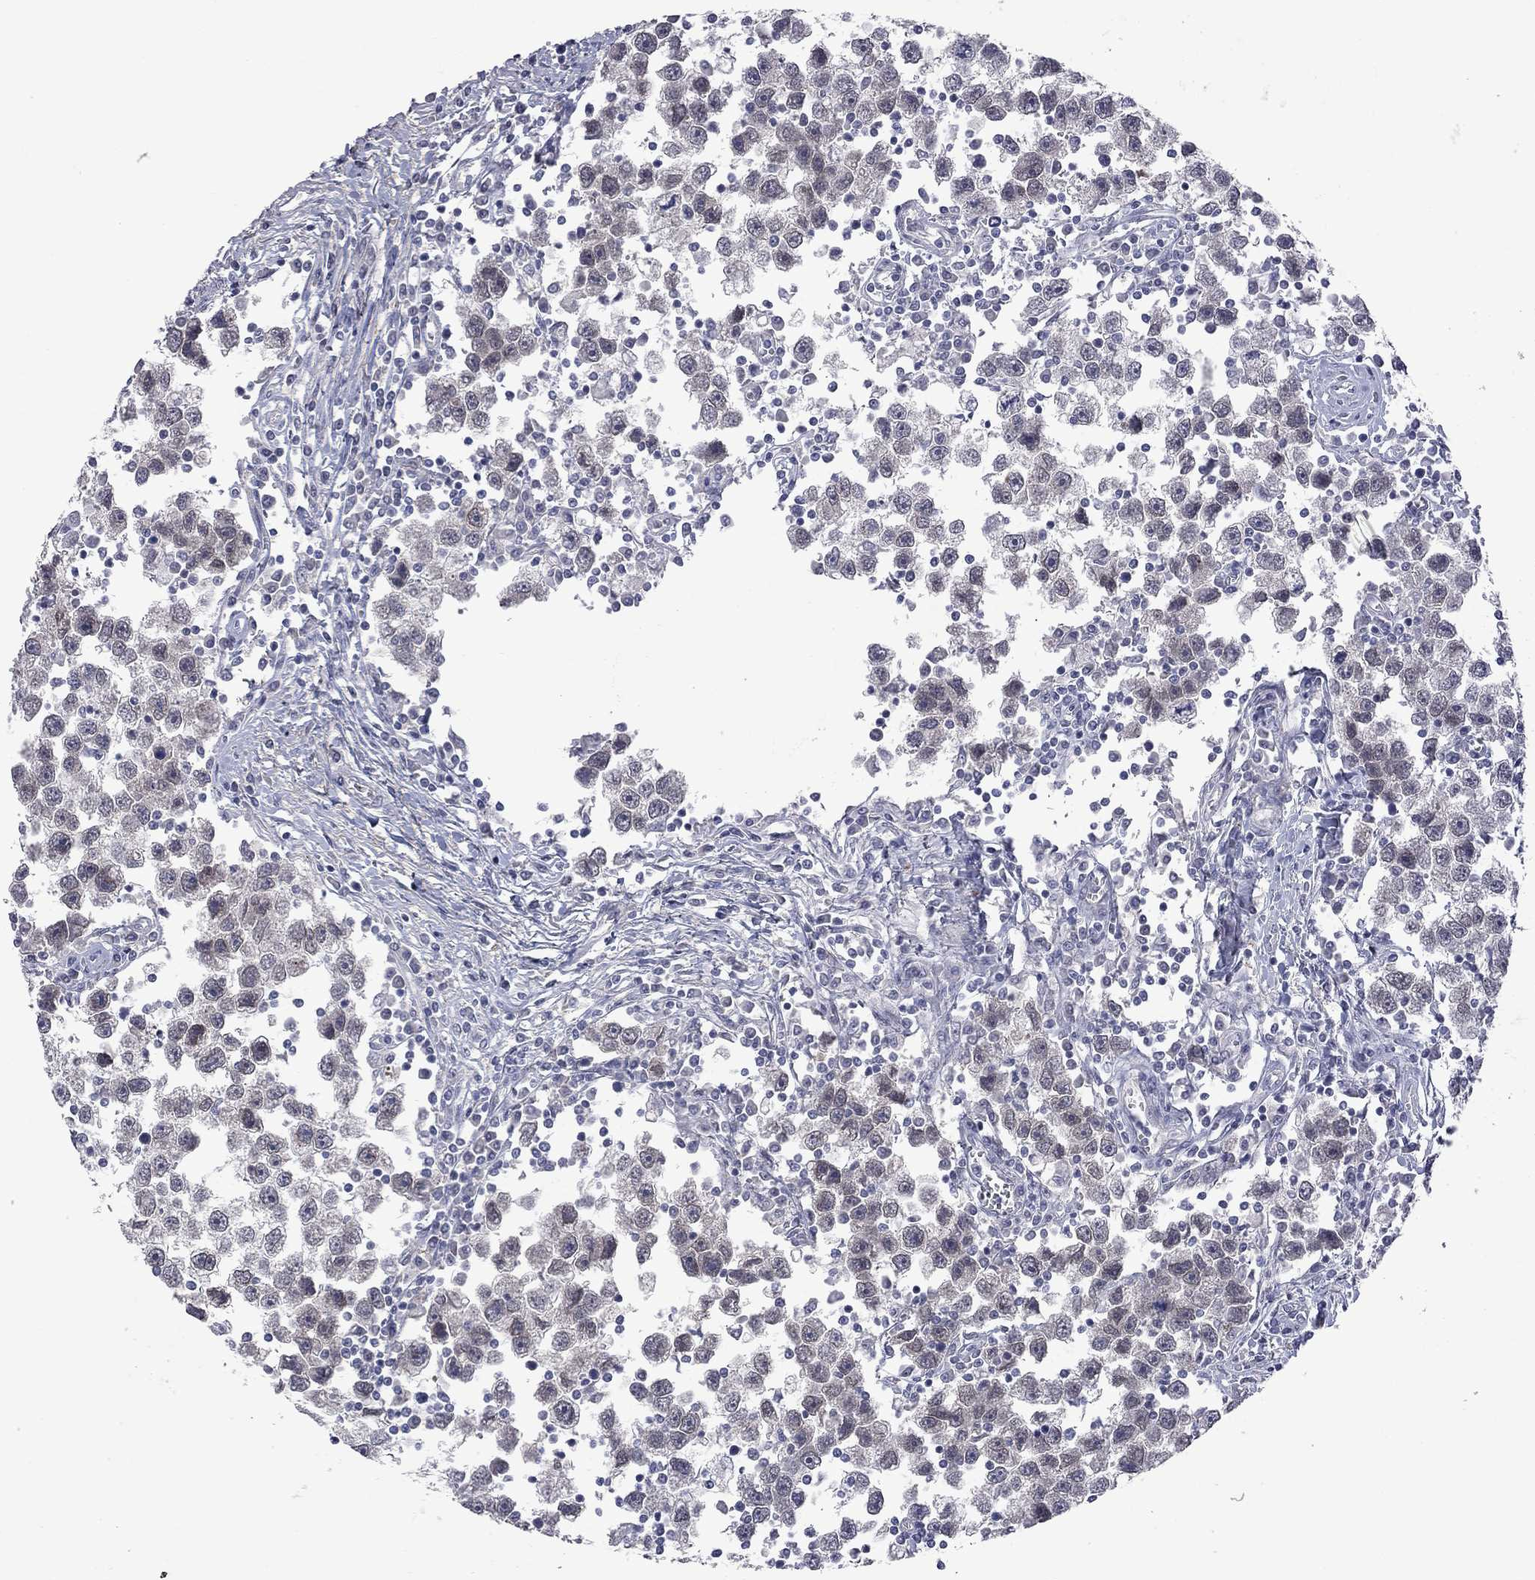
{"staining": {"intensity": "negative", "quantity": "none", "location": "none"}, "tissue": "testis cancer", "cell_type": "Tumor cells", "image_type": "cancer", "snomed": [{"axis": "morphology", "description": "Seminoma, NOS"}, {"axis": "topography", "description": "Testis"}], "caption": "Immunohistochemistry (IHC) photomicrograph of neoplastic tissue: testis seminoma stained with DAB reveals no significant protein expression in tumor cells.", "gene": "FABP12", "patient": {"sex": "male", "age": 30}}